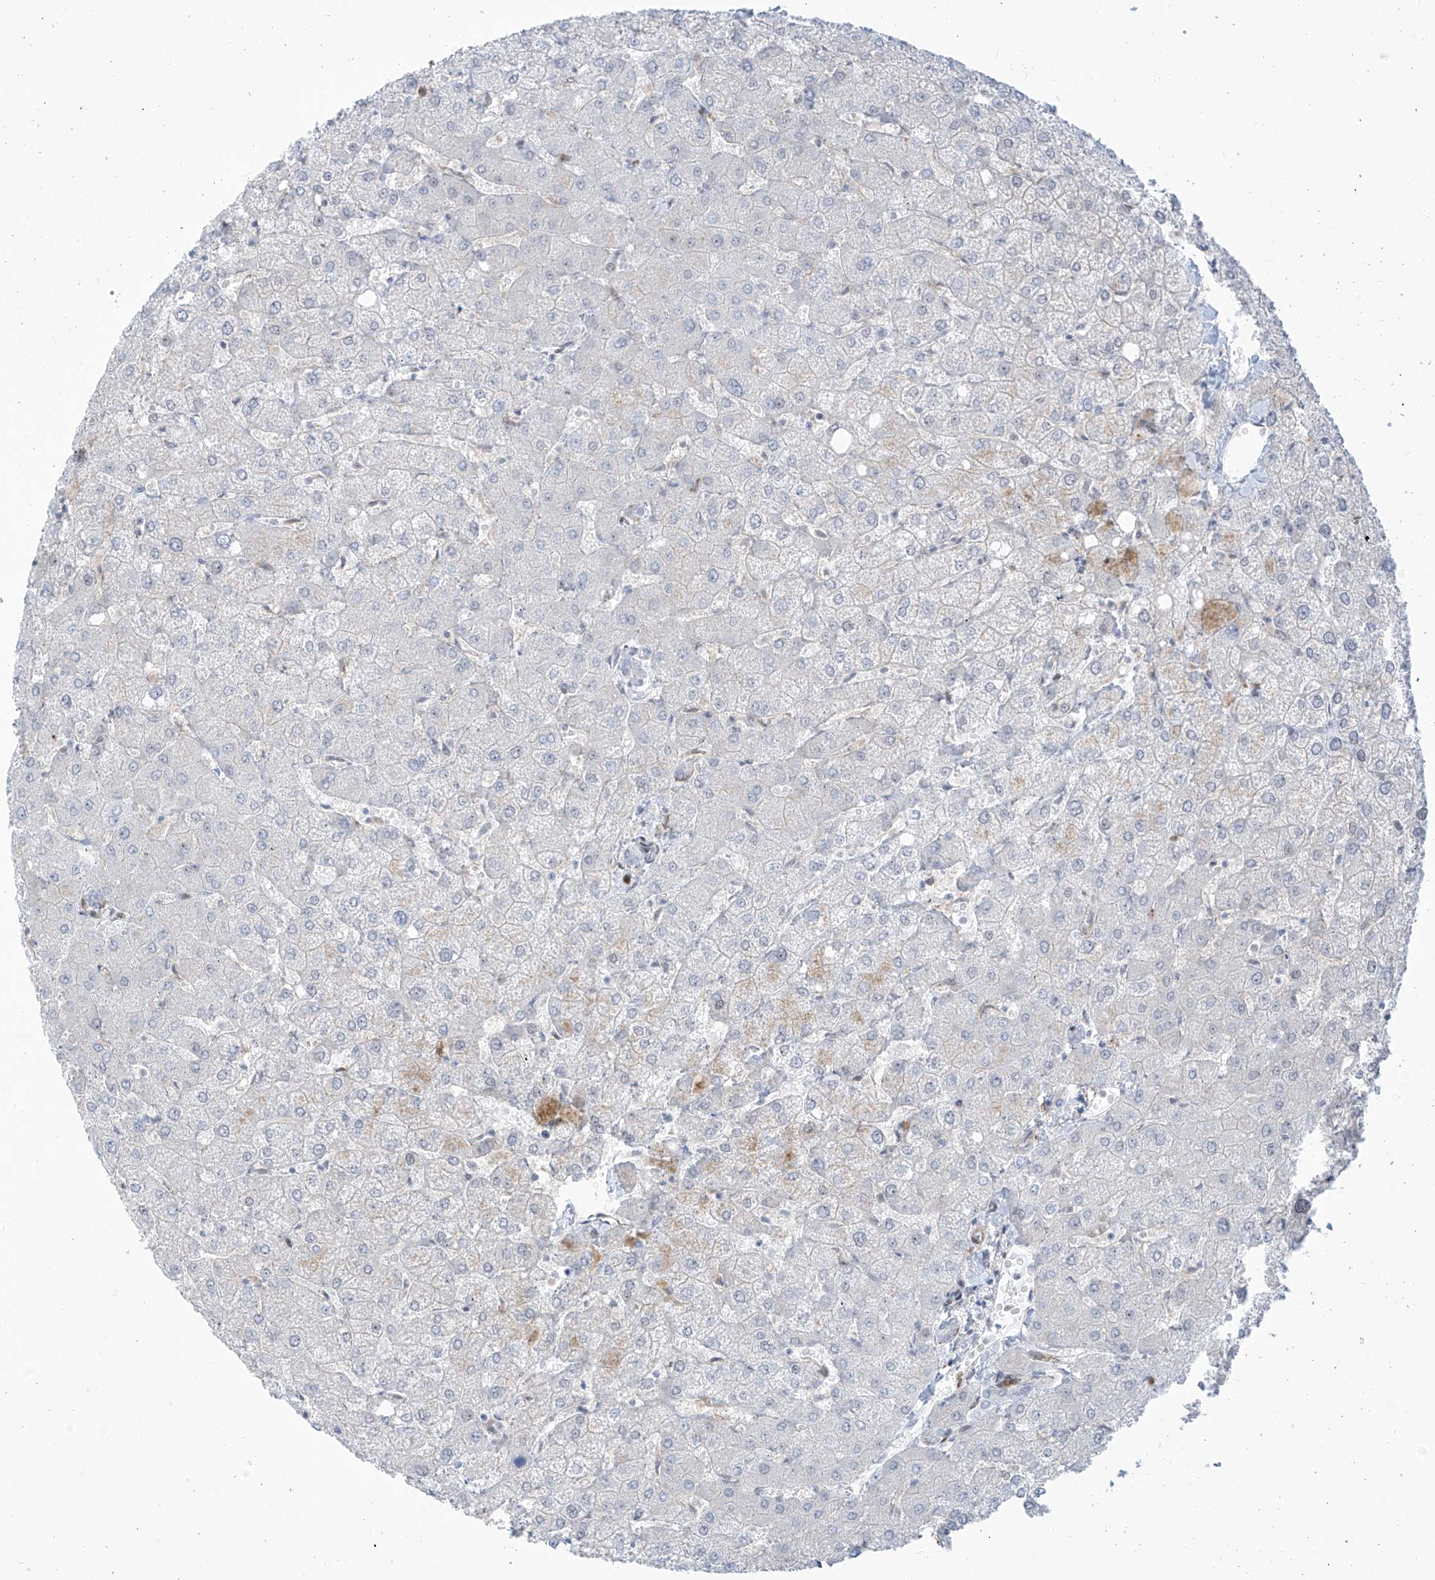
{"staining": {"intensity": "negative", "quantity": "none", "location": "none"}, "tissue": "liver", "cell_type": "Cholangiocytes", "image_type": "normal", "snomed": [{"axis": "morphology", "description": "Normal tissue, NOS"}, {"axis": "topography", "description": "Liver"}], "caption": "There is no significant positivity in cholangiocytes of liver. (DAB immunohistochemistry with hematoxylin counter stain).", "gene": "LIN9", "patient": {"sex": "female", "age": 54}}